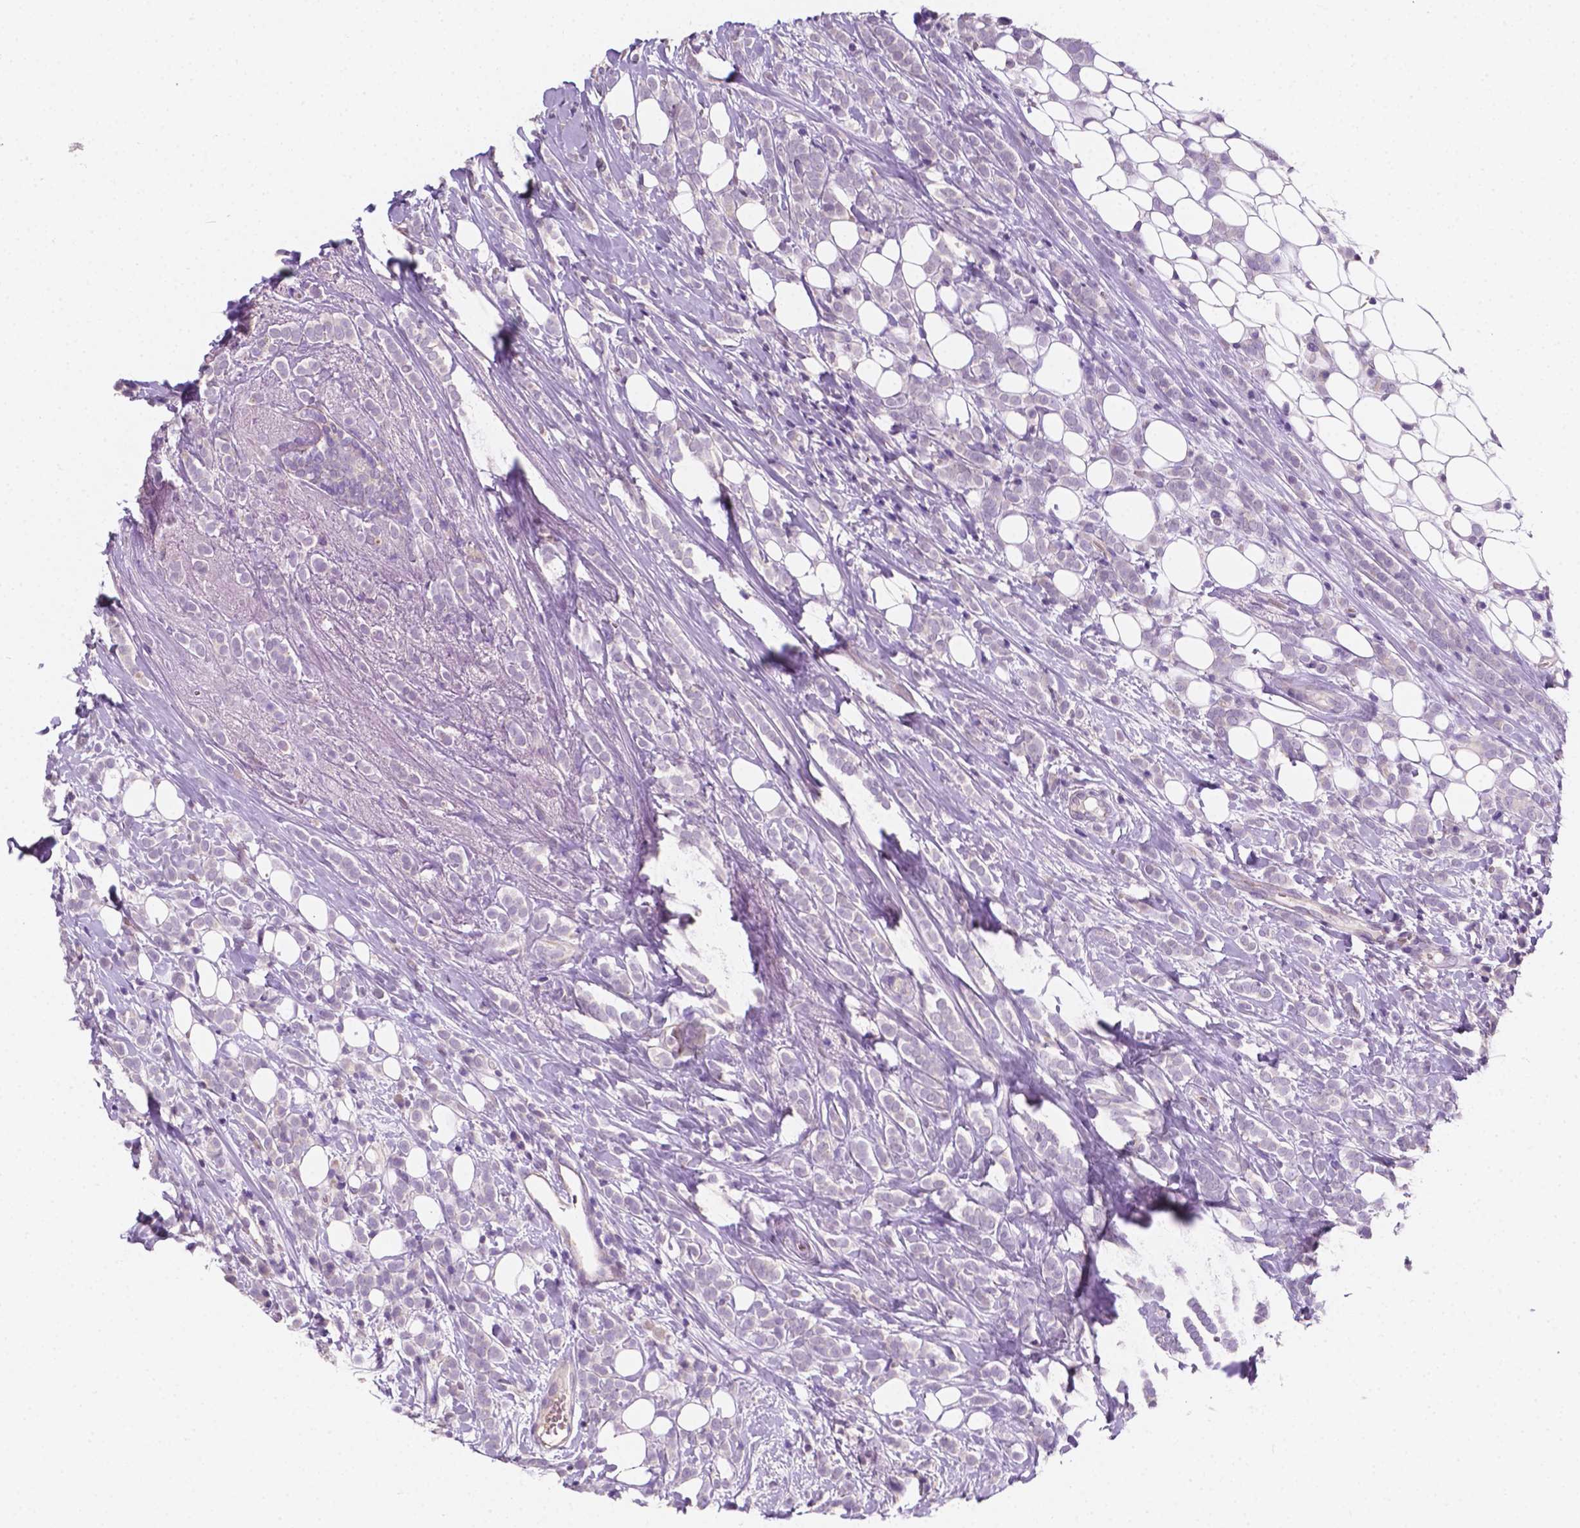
{"staining": {"intensity": "negative", "quantity": "none", "location": "none"}, "tissue": "breast cancer", "cell_type": "Tumor cells", "image_type": "cancer", "snomed": [{"axis": "morphology", "description": "Lobular carcinoma"}, {"axis": "topography", "description": "Breast"}], "caption": "DAB (3,3'-diaminobenzidine) immunohistochemical staining of breast cancer exhibits no significant staining in tumor cells.", "gene": "EGFR", "patient": {"sex": "female", "age": 49}}